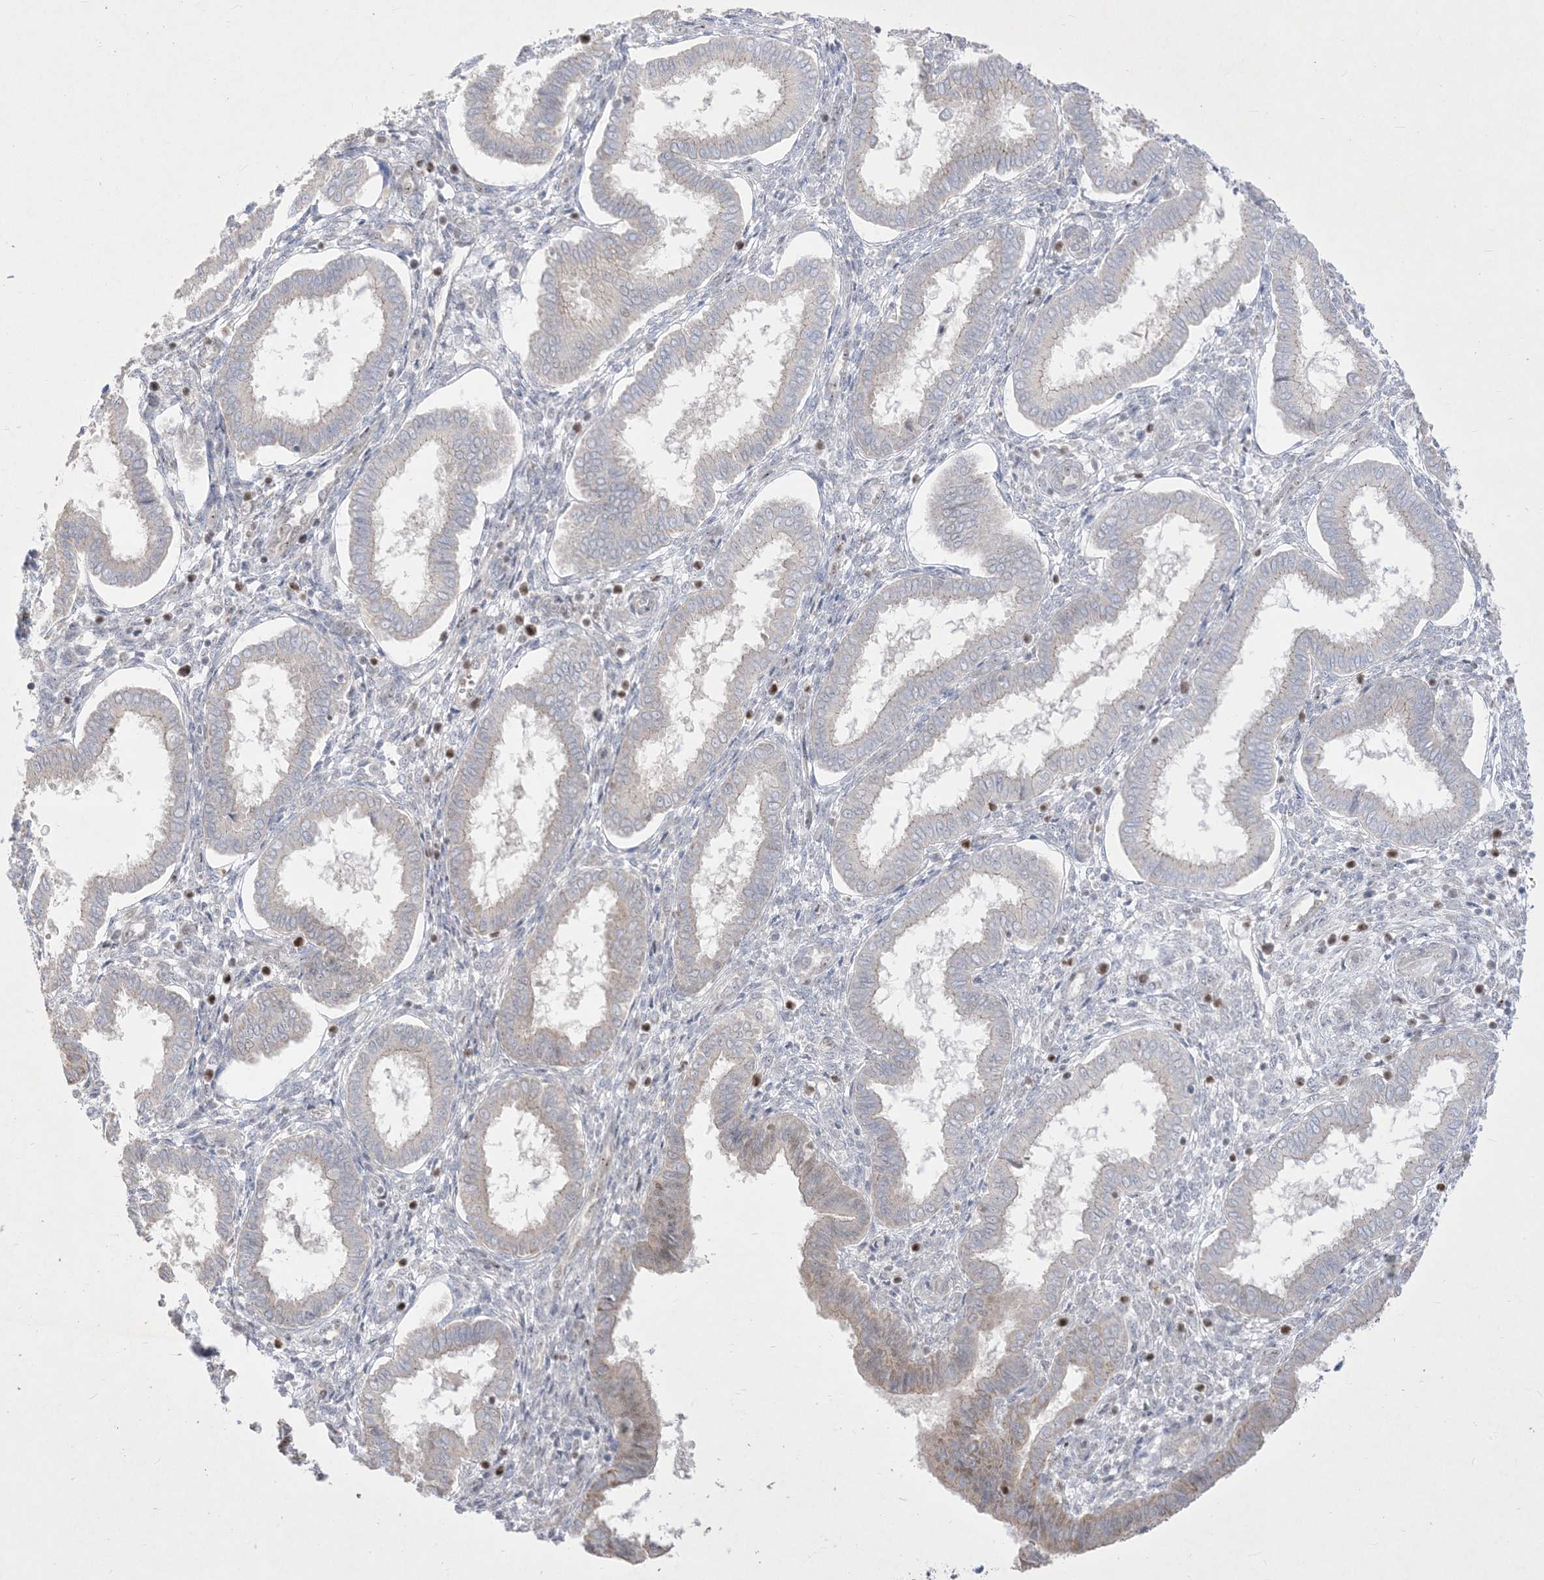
{"staining": {"intensity": "negative", "quantity": "none", "location": "none"}, "tissue": "endometrium", "cell_type": "Cells in endometrial stroma", "image_type": "normal", "snomed": [{"axis": "morphology", "description": "Normal tissue, NOS"}, {"axis": "topography", "description": "Endometrium"}], "caption": "Micrograph shows no protein staining in cells in endometrial stroma of benign endometrium.", "gene": "BHLHE40", "patient": {"sex": "female", "age": 24}}